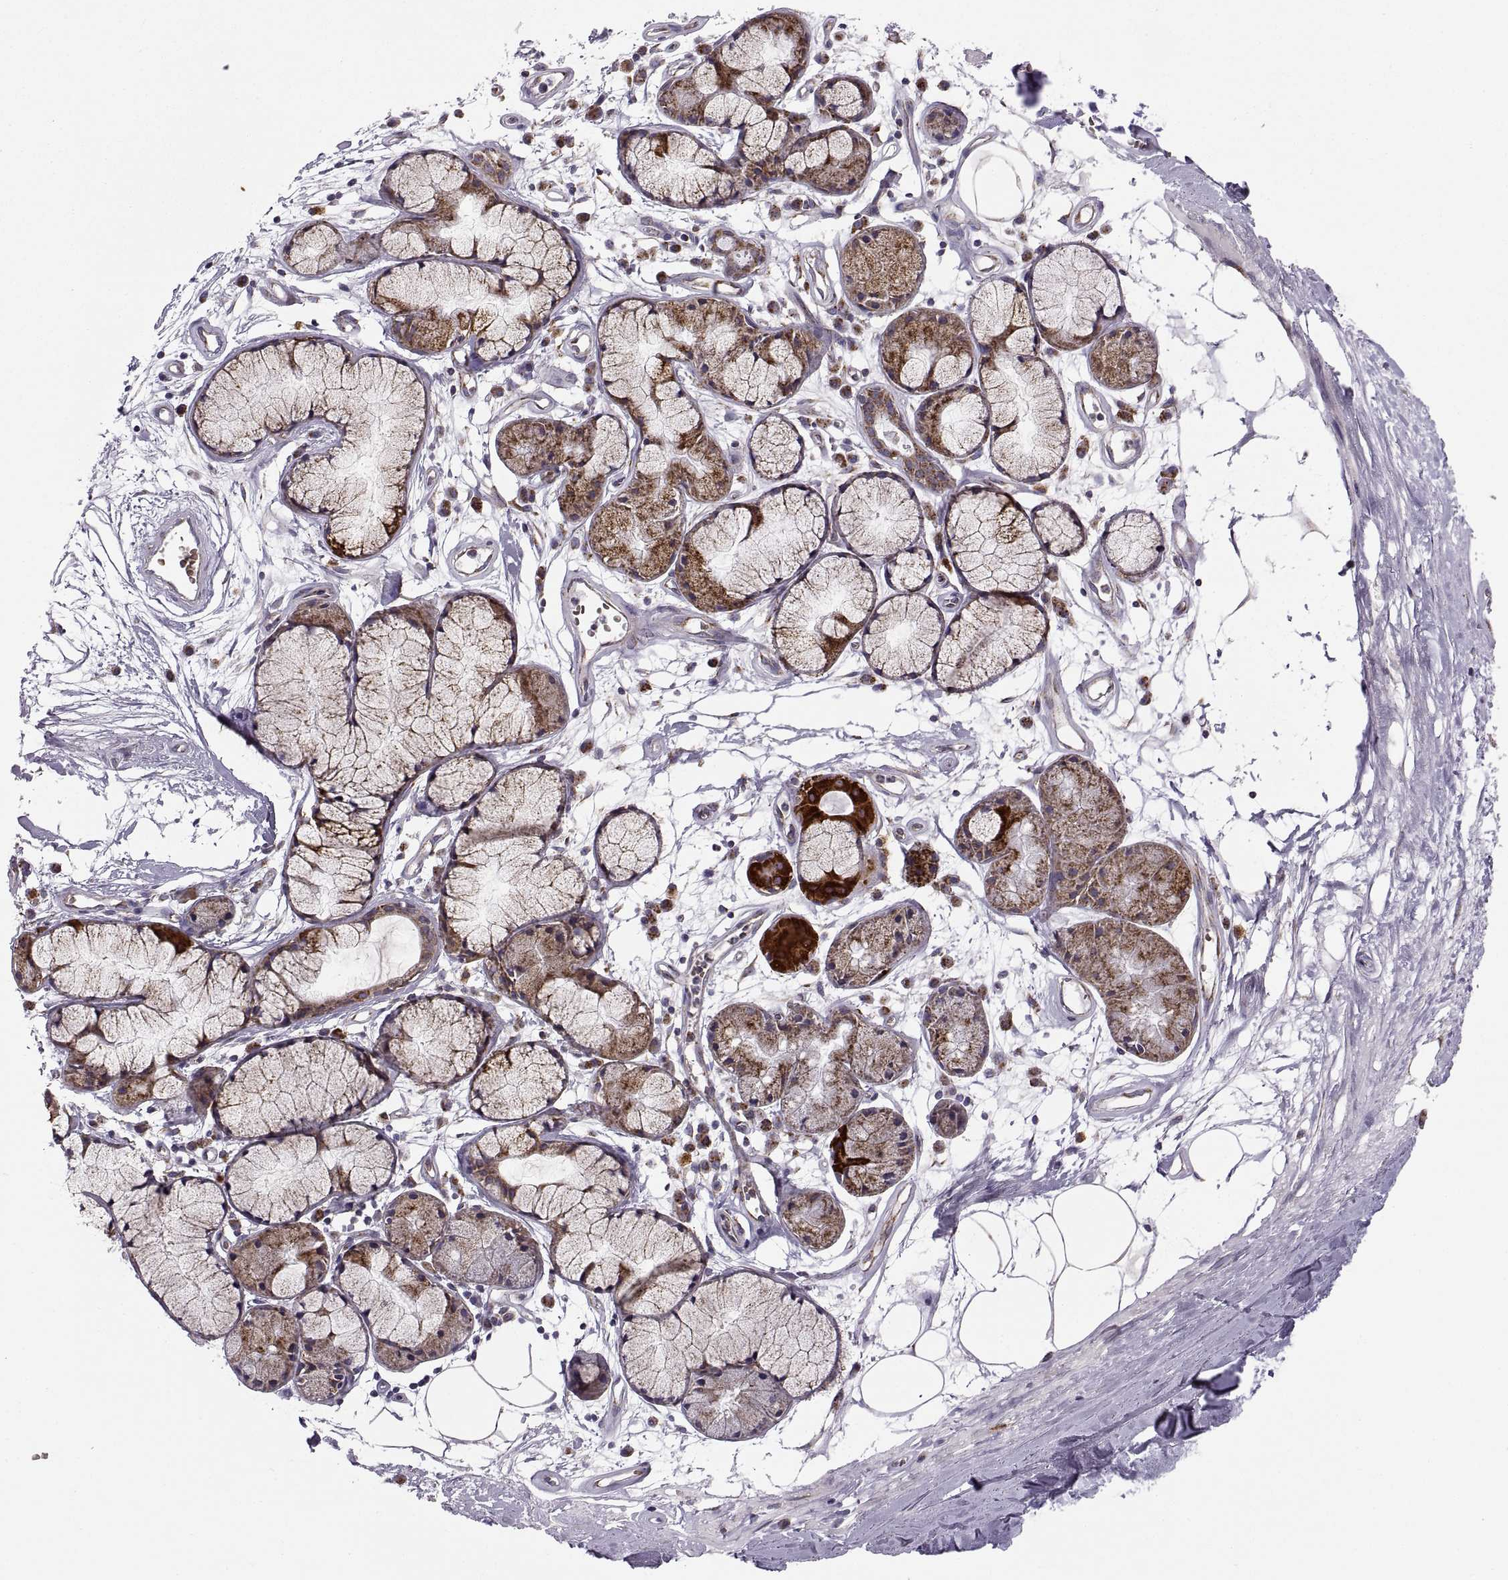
{"staining": {"intensity": "negative", "quantity": "none", "location": "none"}, "tissue": "adipose tissue", "cell_type": "Adipocytes", "image_type": "normal", "snomed": [{"axis": "morphology", "description": "Normal tissue, NOS"}, {"axis": "morphology", "description": "Squamous cell carcinoma, NOS"}, {"axis": "topography", "description": "Cartilage tissue"}, {"axis": "topography", "description": "Lung"}], "caption": "Human adipose tissue stained for a protein using immunohistochemistry (IHC) displays no staining in adipocytes.", "gene": "ARSD", "patient": {"sex": "male", "age": 66}}